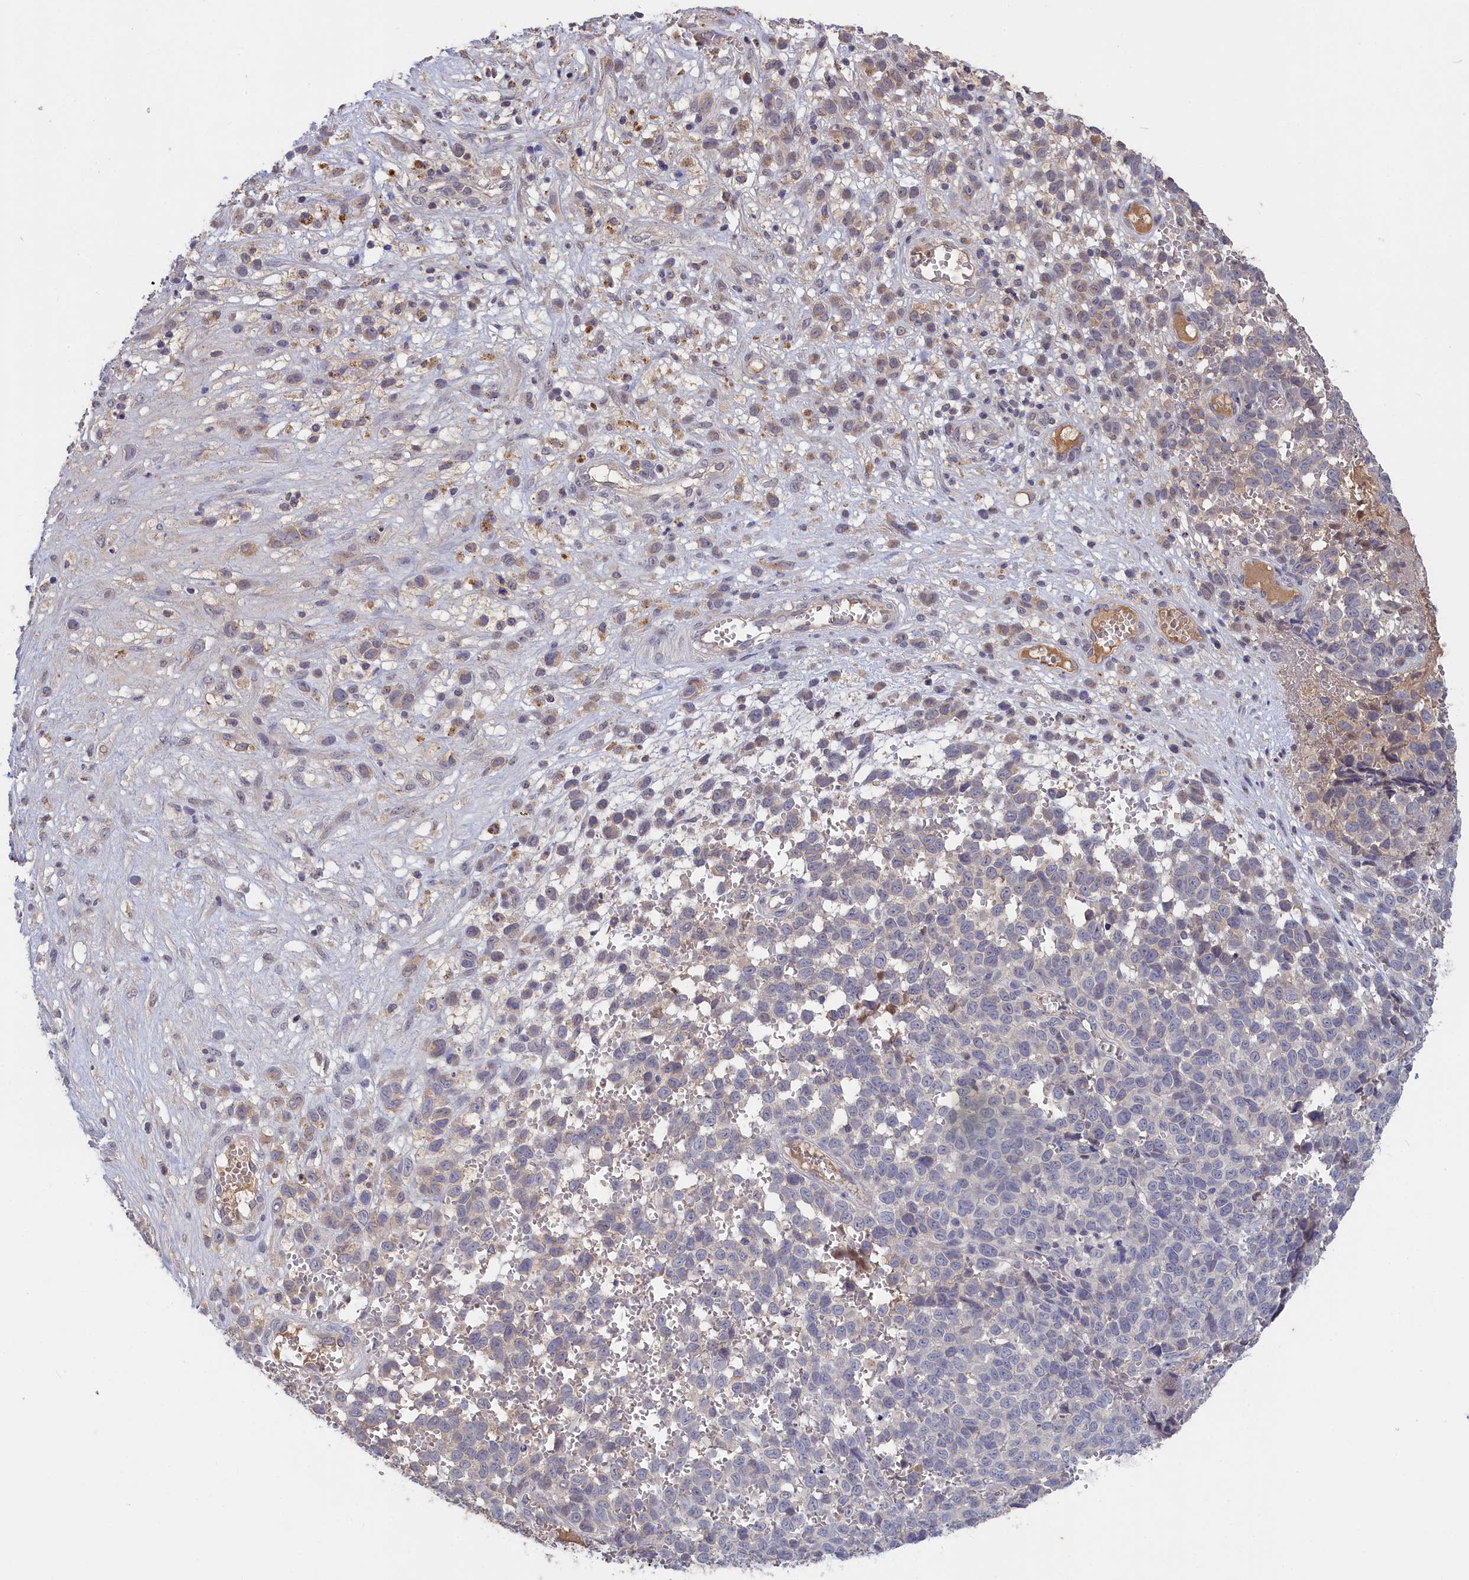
{"staining": {"intensity": "negative", "quantity": "none", "location": "none"}, "tissue": "melanoma", "cell_type": "Tumor cells", "image_type": "cancer", "snomed": [{"axis": "morphology", "description": "Malignant melanoma, NOS"}, {"axis": "topography", "description": "Nose, NOS"}], "caption": "Melanoma was stained to show a protein in brown. There is no significant staining in tumor cells.", "gene": "CELF5", "patient": {"sex": "female", "age": 48}}